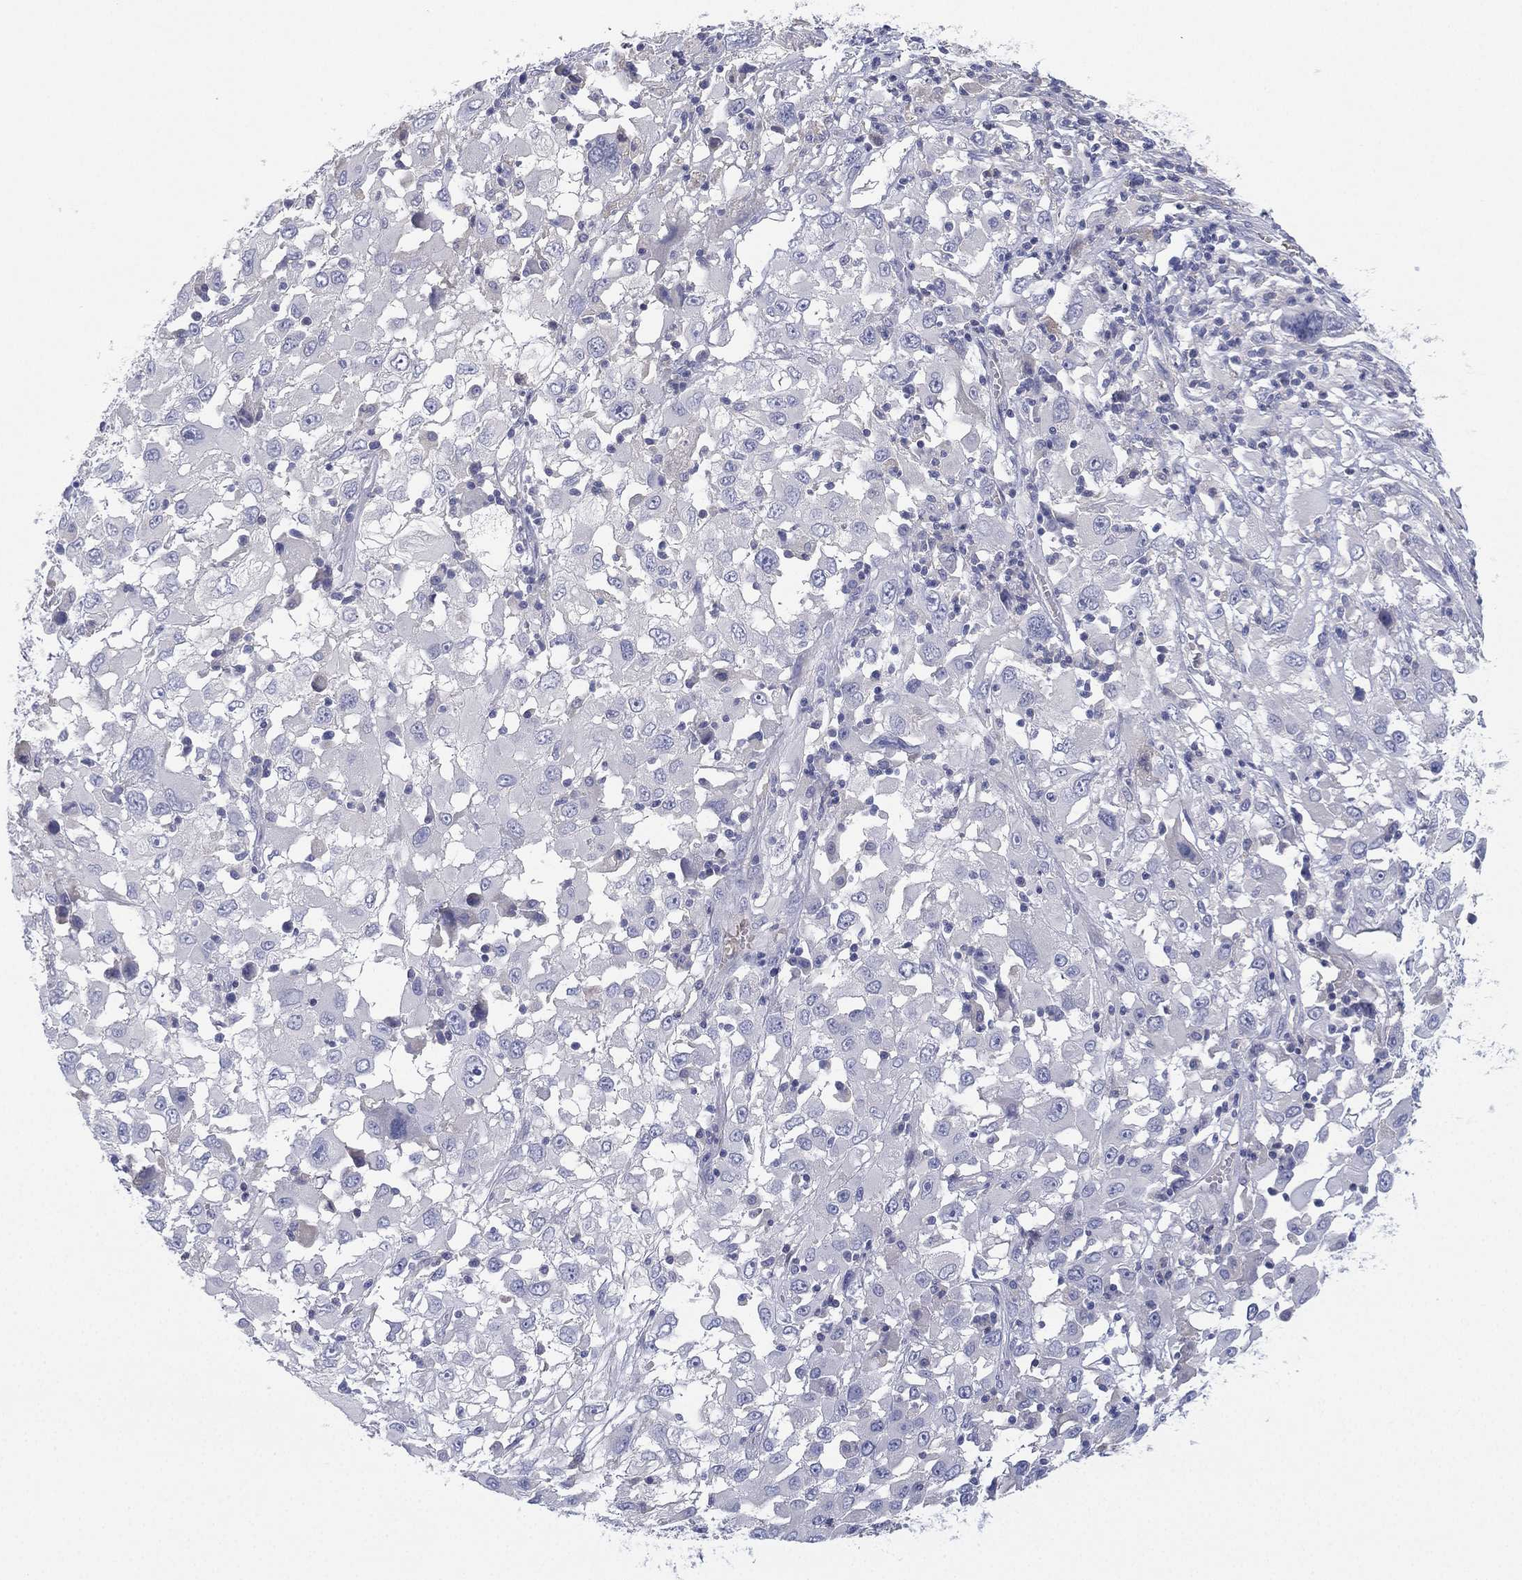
{"staining": {"intensity": "negative", "quantity": "none", "location": "none"}, "tissue": "melanoma", "cell_type": "Tumor cells", "image_type": "cancer", "snomed": [{"axis": "morphology", "description": "Malignant melanoma, Metastatic site"}, {"axis": "topography", "description": "Soft tissue"}], "caption": "The photomicrograph shows no staining of tumor cells in malignant melanoma (metastatic site). Nuclei are stained in blue.", "gene": "CYP2D6", "patient": {"sex": "male", "age": 50}}